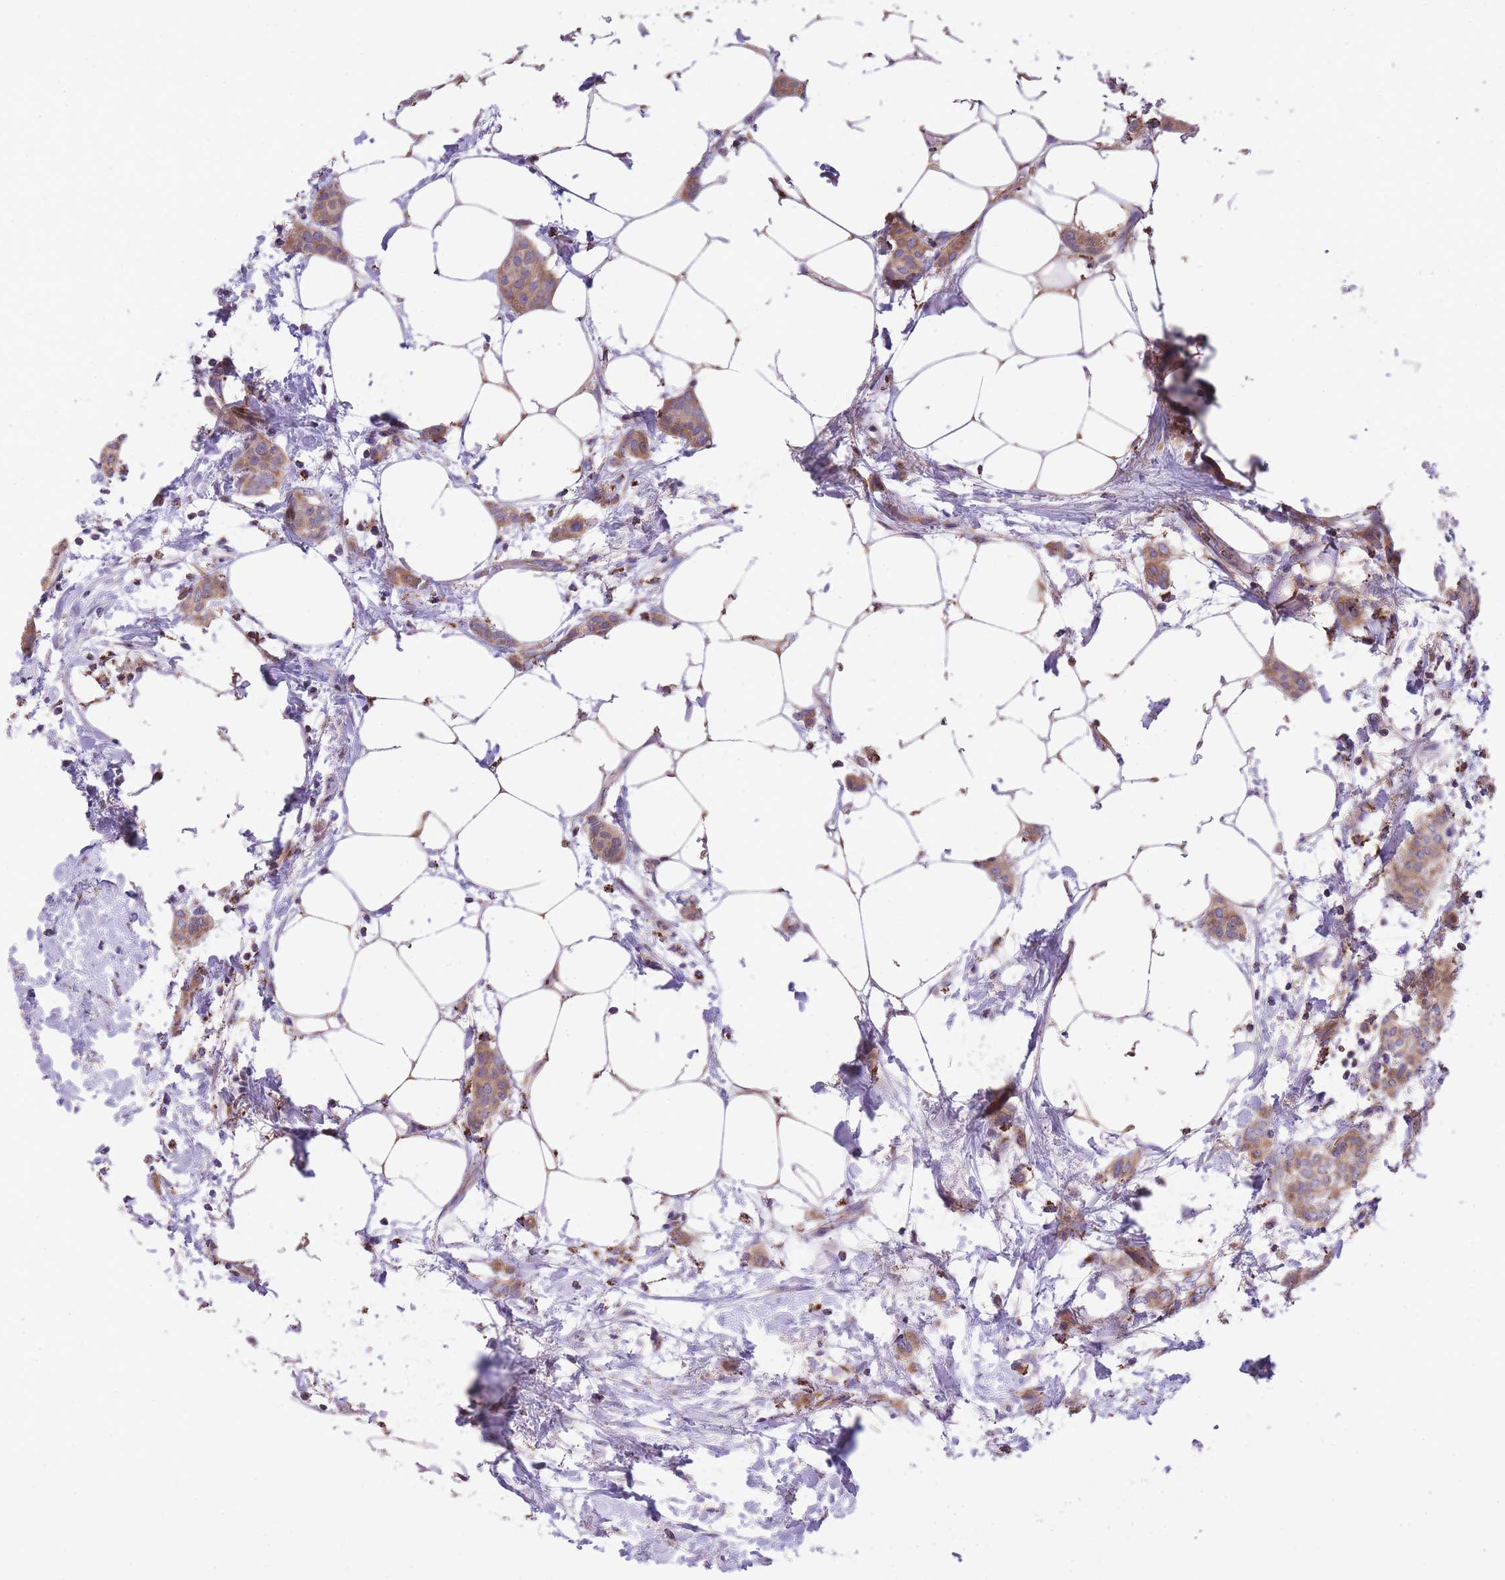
{"staining": {"intensity": "moderate", "quantity": ">75%", "location": "cytoplasmic/membranous"}, "tissue": "breast cancer", "cell_type": "Tumor cells", "image_type": "cancer", "snomed": [{"axis": "morphology", "description": "Duct carcinoma"}, {"axis": "topography", "description": "Breast"}], "caption": "An image showing moderate cytoplasmic/membranous positivity in approximately >75% of tumor cells in intraductal carcinoma (breast), as visualized by brown immunohistochemical staining.", "gene": "ST3GAL3", "patient": {"sex": "female", "age": 72}}